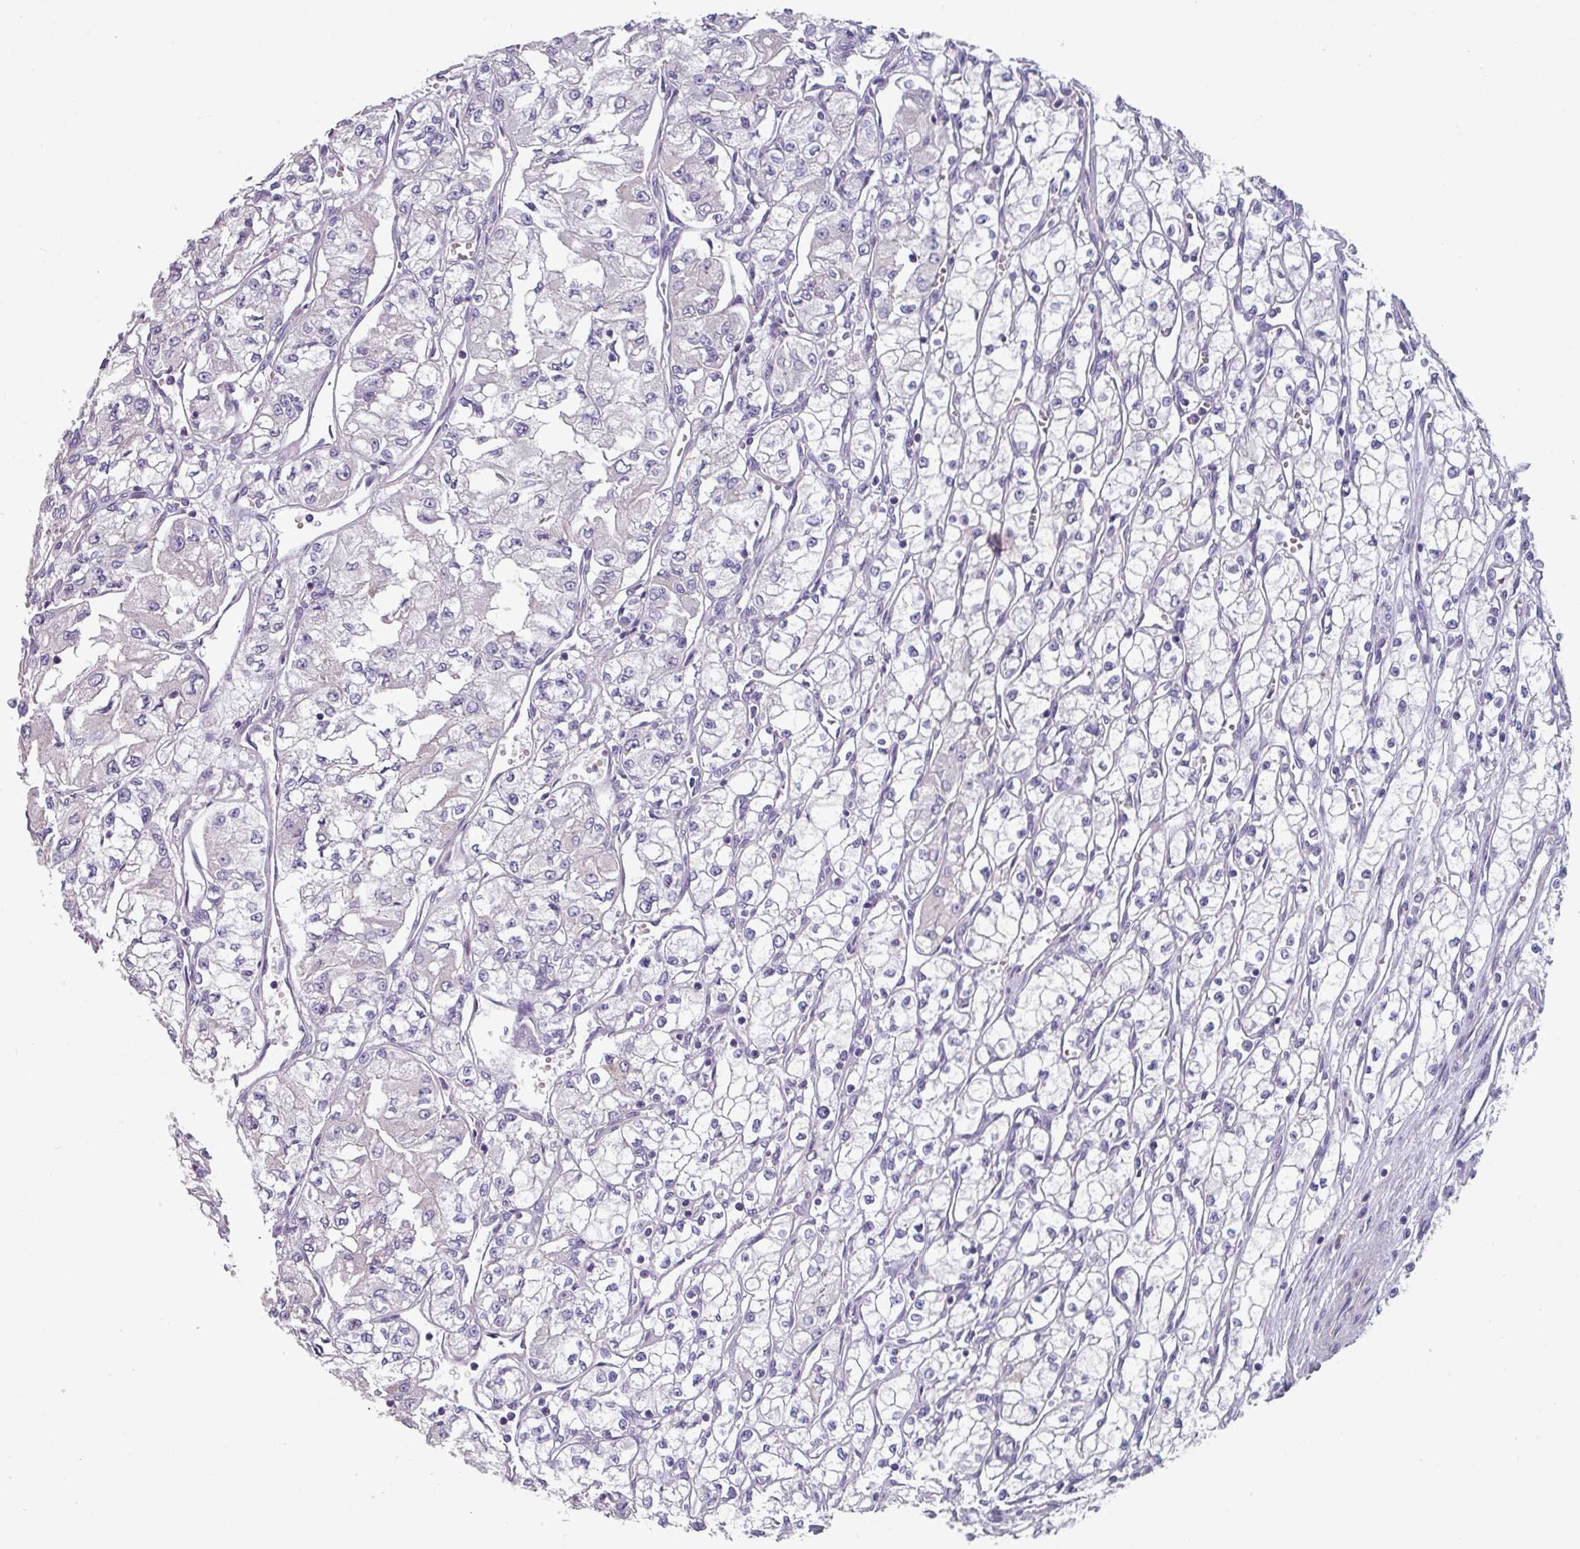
{"staining": {"intensity": "negative", "quantity": "none", "location": "none"}, "tissue": "renal cancer", "cell_type": "Tumor cells", "image_type": "cancer", "snomed": [{"axis": "morphology", "description": "Adenocarcinoma, NOS"}, {"axis": "topography", "description": "Kidney"}], "caption": "This histopathology image is of renal cancer (adenocarcinoma) stained with immunohistochemistry to label a protein in brown with the nuclei are counter-stained blue. There is no expression in tumor cells.", "gene": "TMEM132A", "patient": {"sex": "male", "age": 59}}